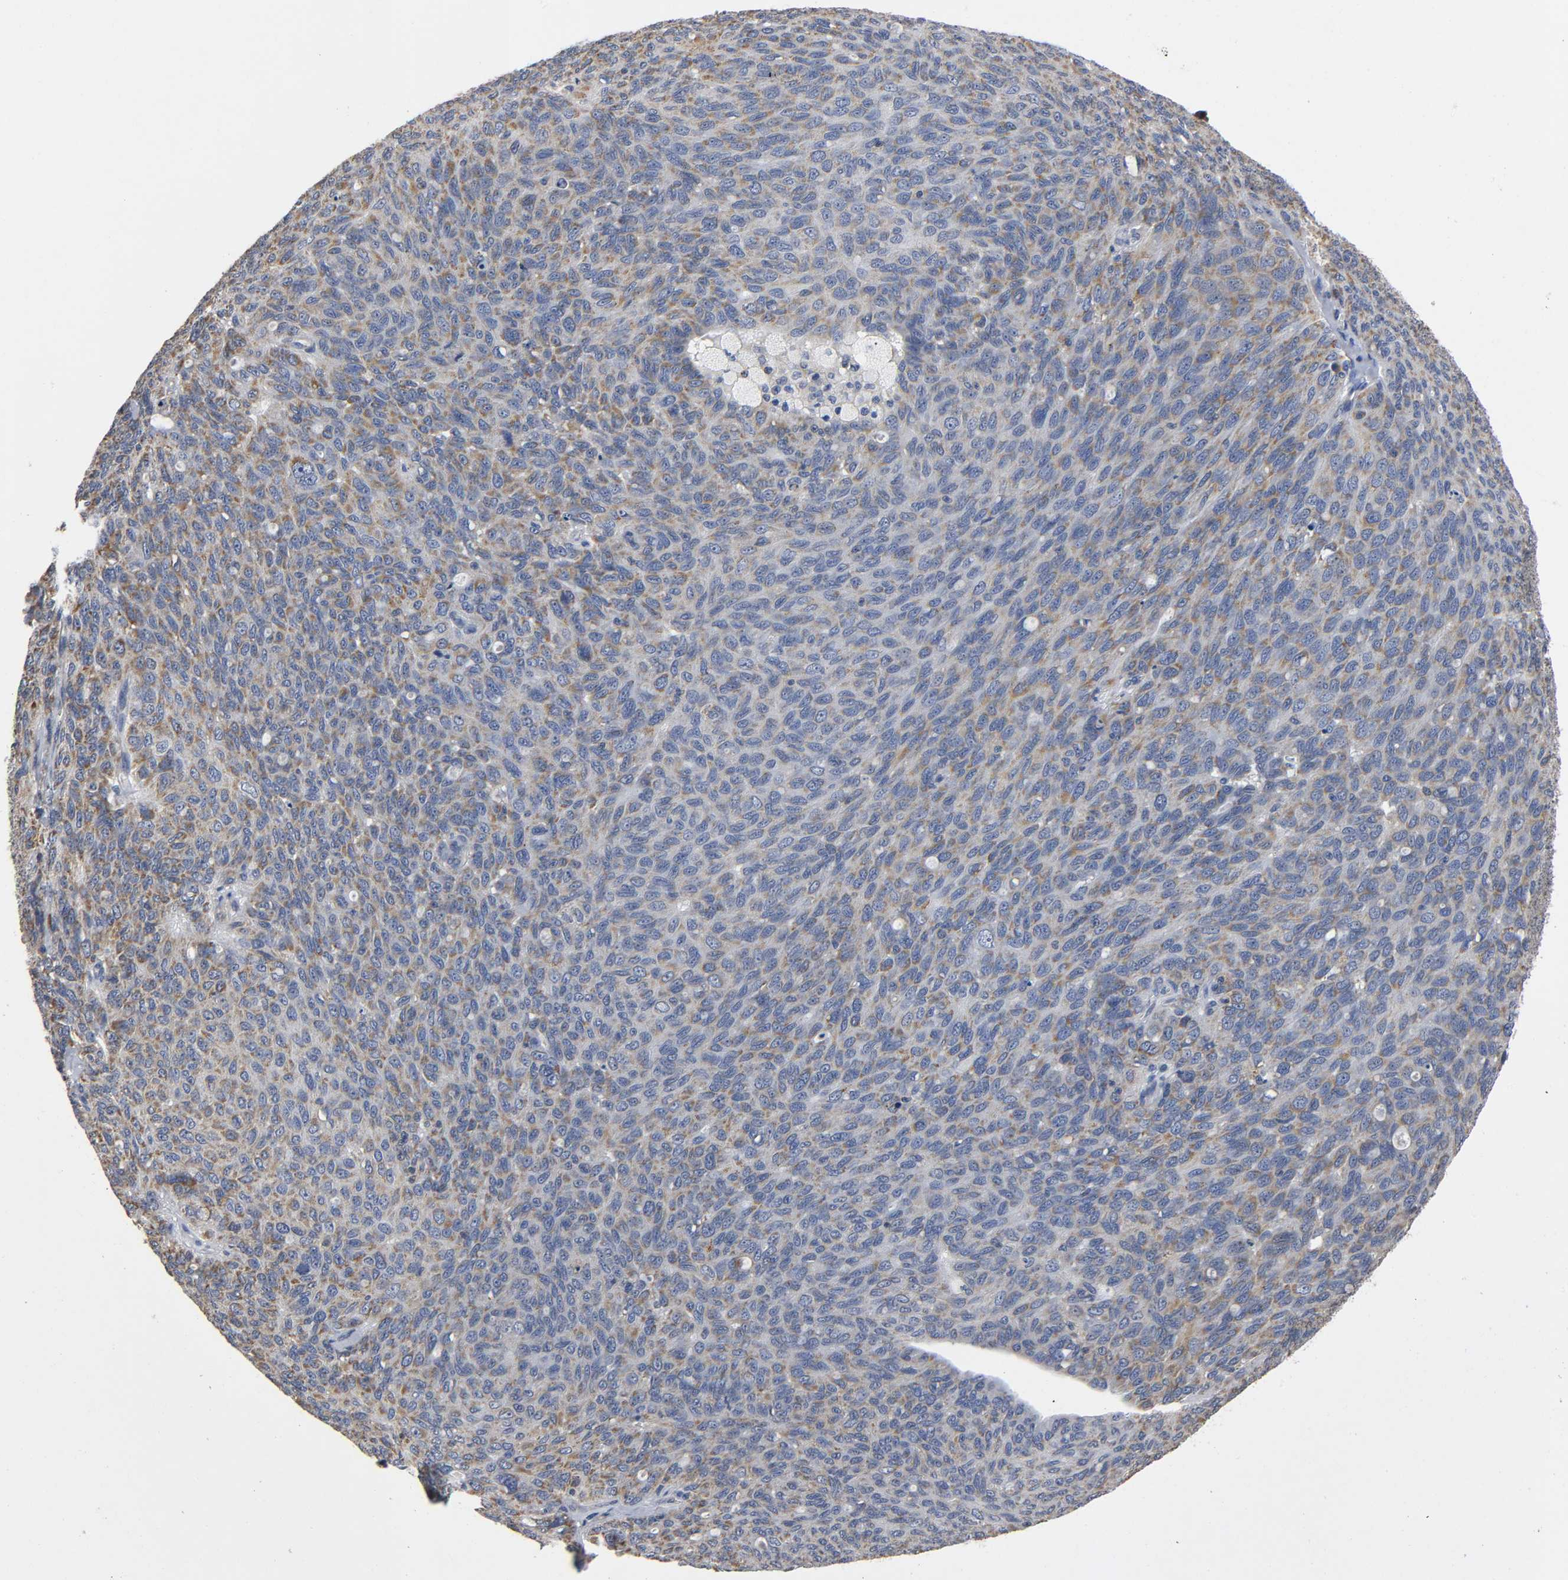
{"staining": {"intensity": "moderate", "quantity": ">75%", "location": "cytoplasmic/membranous"}, "tissue": "ovarian cancer", "cell_type": "Tumor cells", "image_type": "cancer", "snomed": [{"axis": "morphology", "description": "Carcinoma, endometroid"}, {"axis": "topography", "description": "Ovary"}], "caption": "The photomicrograph shows immunohistochemical staining of ovarian cancer (endometroid carcinoma). There is moderate cytoplasmic/membranous staining is identified in approximately >75% of tumor cells.", "gene": "SYT16", "patient": {"sex": "female", "age": 60}}